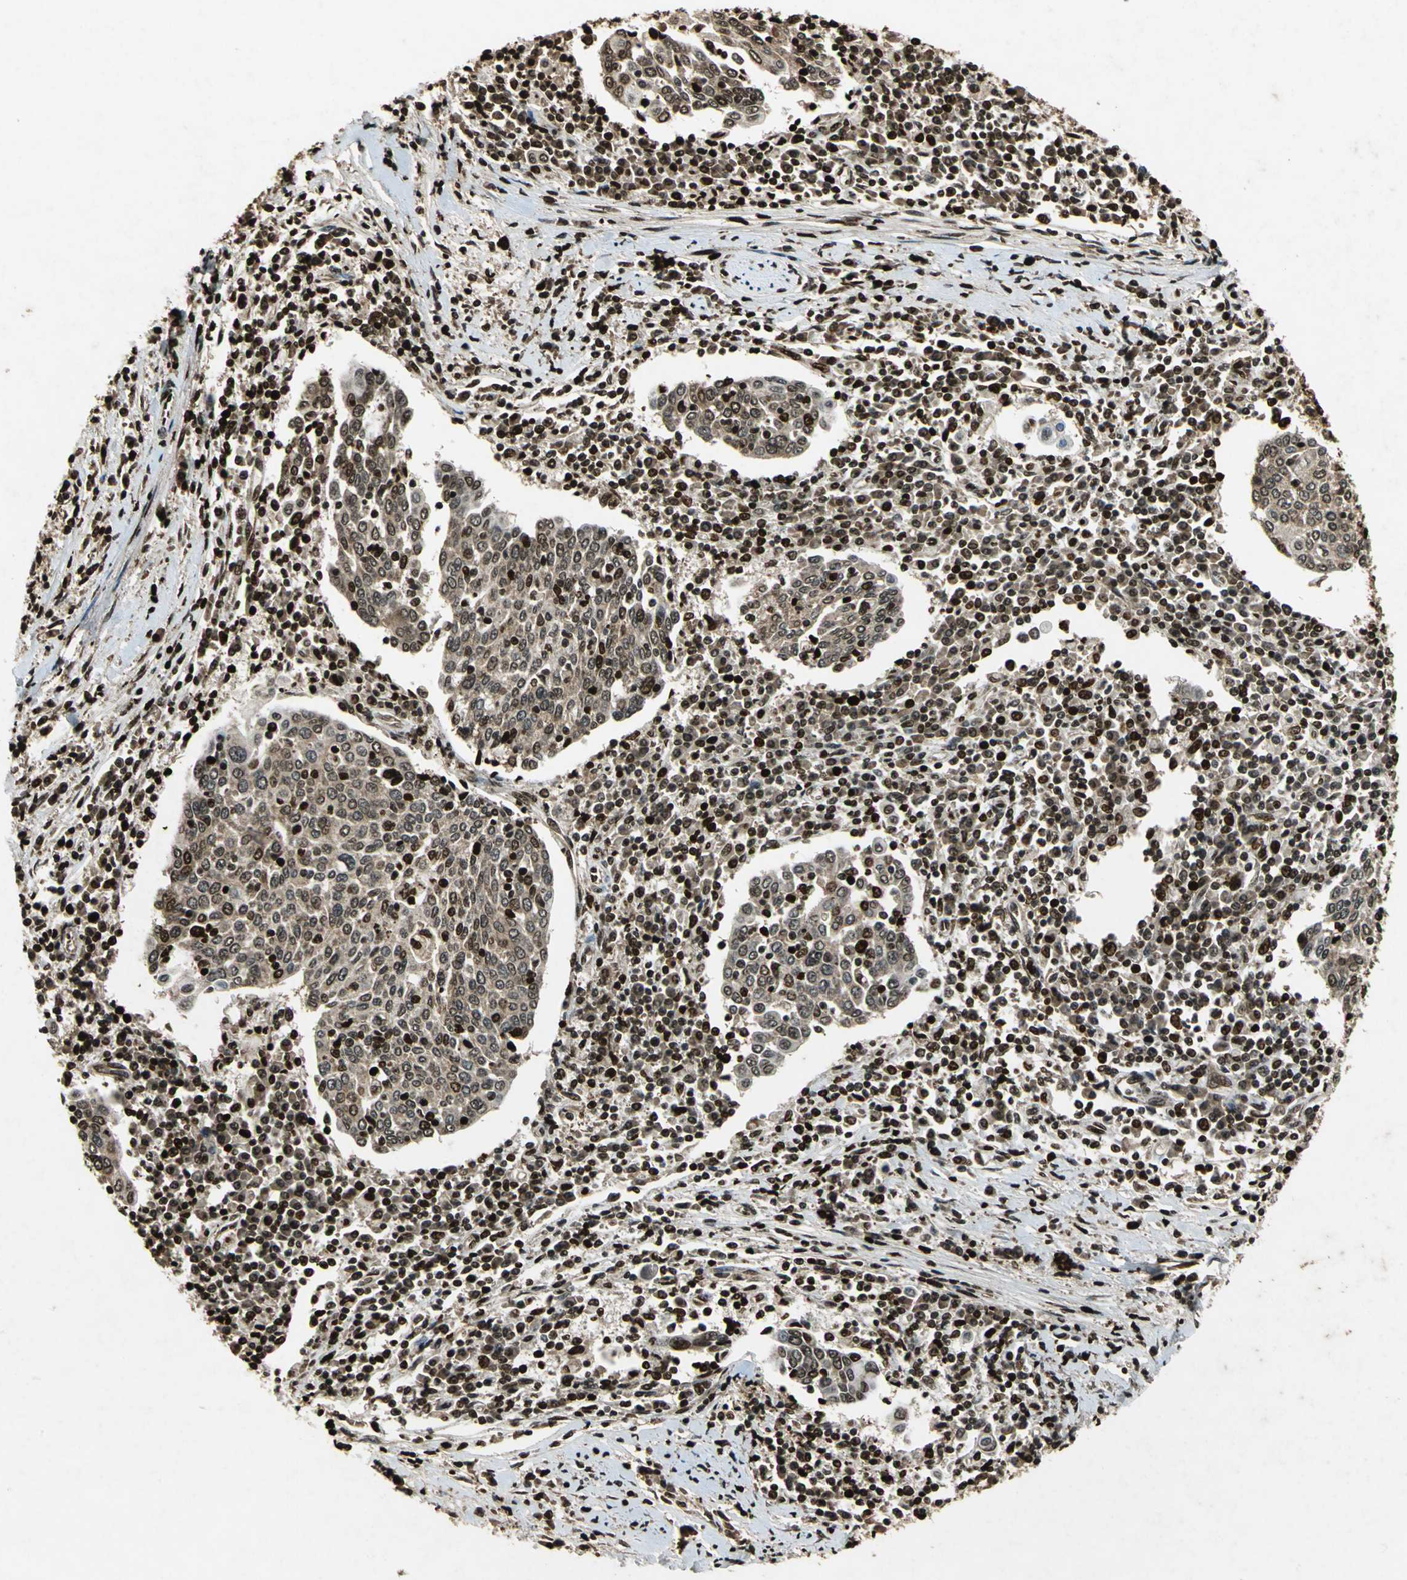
{"staining": {"intensity": "moderate", "quantity": ">75%", "location": "cytoplasmic/membranous,nuclear"}, "tissue": "cervical cancer", "cell_type": "Tumor cells", "image_type": "cancer", "snomed": [{"axis": "morphology", "description": "Squamous cell carcinoma, NOS"}, {"axis": "topography", "description": "Cervix"}], "caption": "Immunohistochemical staining of human cervical cancer (squamous cell carcinoma) exhibits medium levels of moderate cytoplasmic/membranous and nuclear staining in about >75% of tumor cells.", "gene": "ANP32A", "patient": {"sex": "female", "age": 40}}